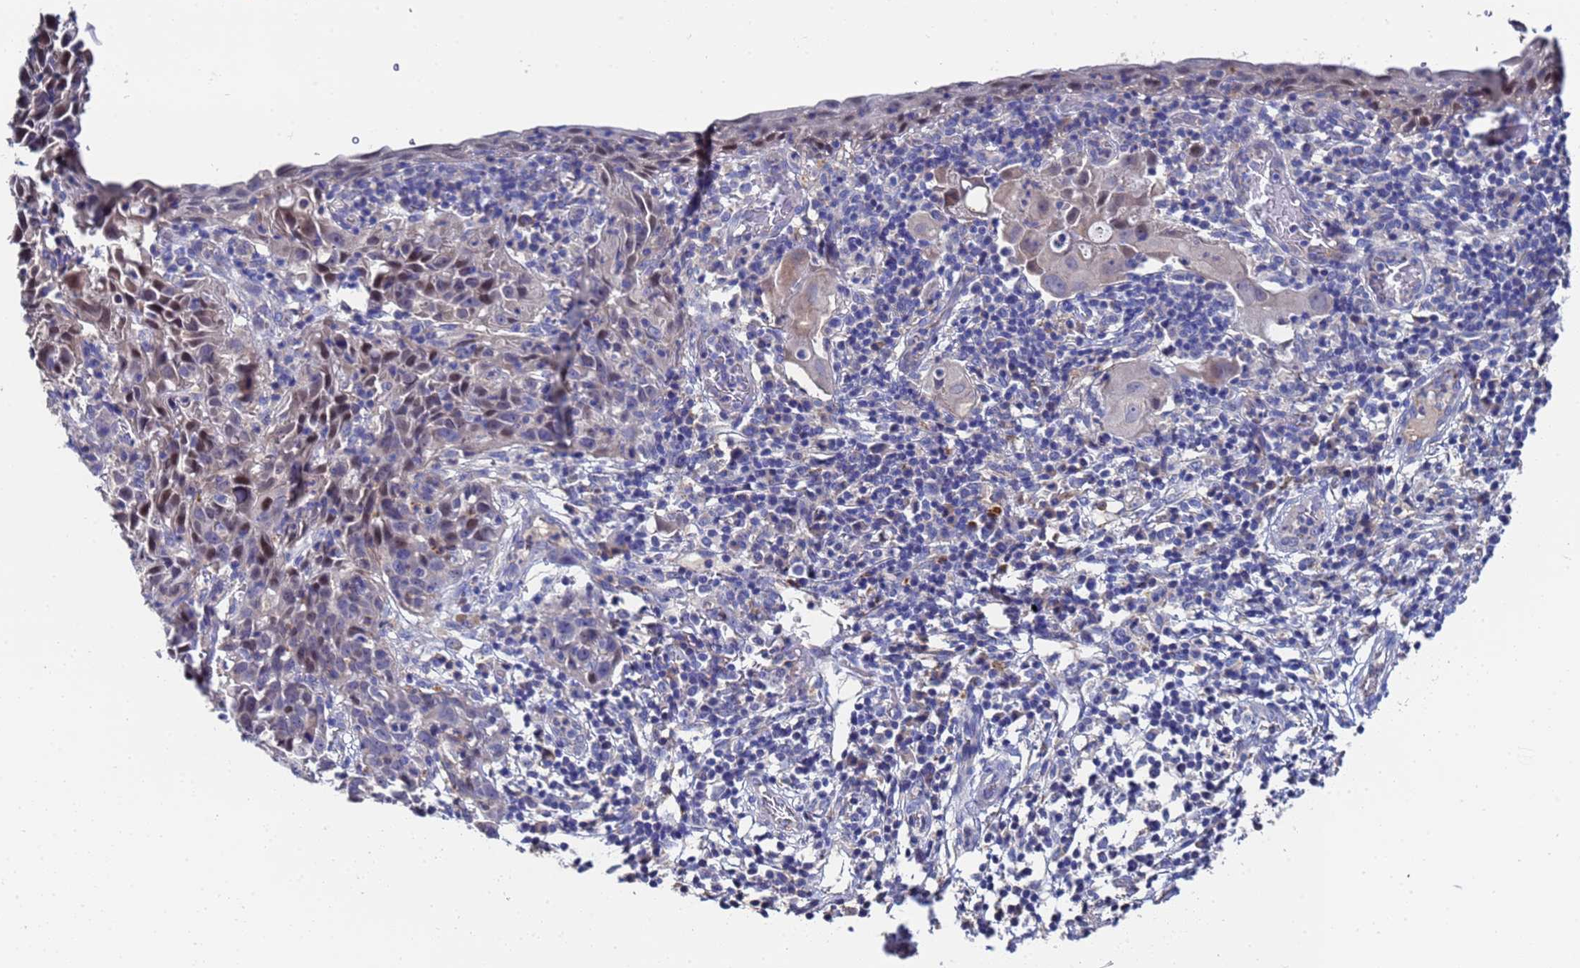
{"staining": {"intensity": "moderate", "quantity": "<25%", "location": "nuclear"}, "tissue": "cervical cancer", "cell_type": "Tumor cells", "image_type": "cancer", "snomed": [{"axis": "morphology", "description": "Squamous cell carcinoma, NOS"}, {"axis": "topography", "description": "Cervix"}], "caption": "Protein staining of cervical squamous cell carcinoma tissue shows moderate nuclear positivity in about <25% of tumor cells. (DAB IHC with brightfield microscopy, high magnification).", "gene": "TCP10L", "patient": {"sex": "female", "age": 50}}